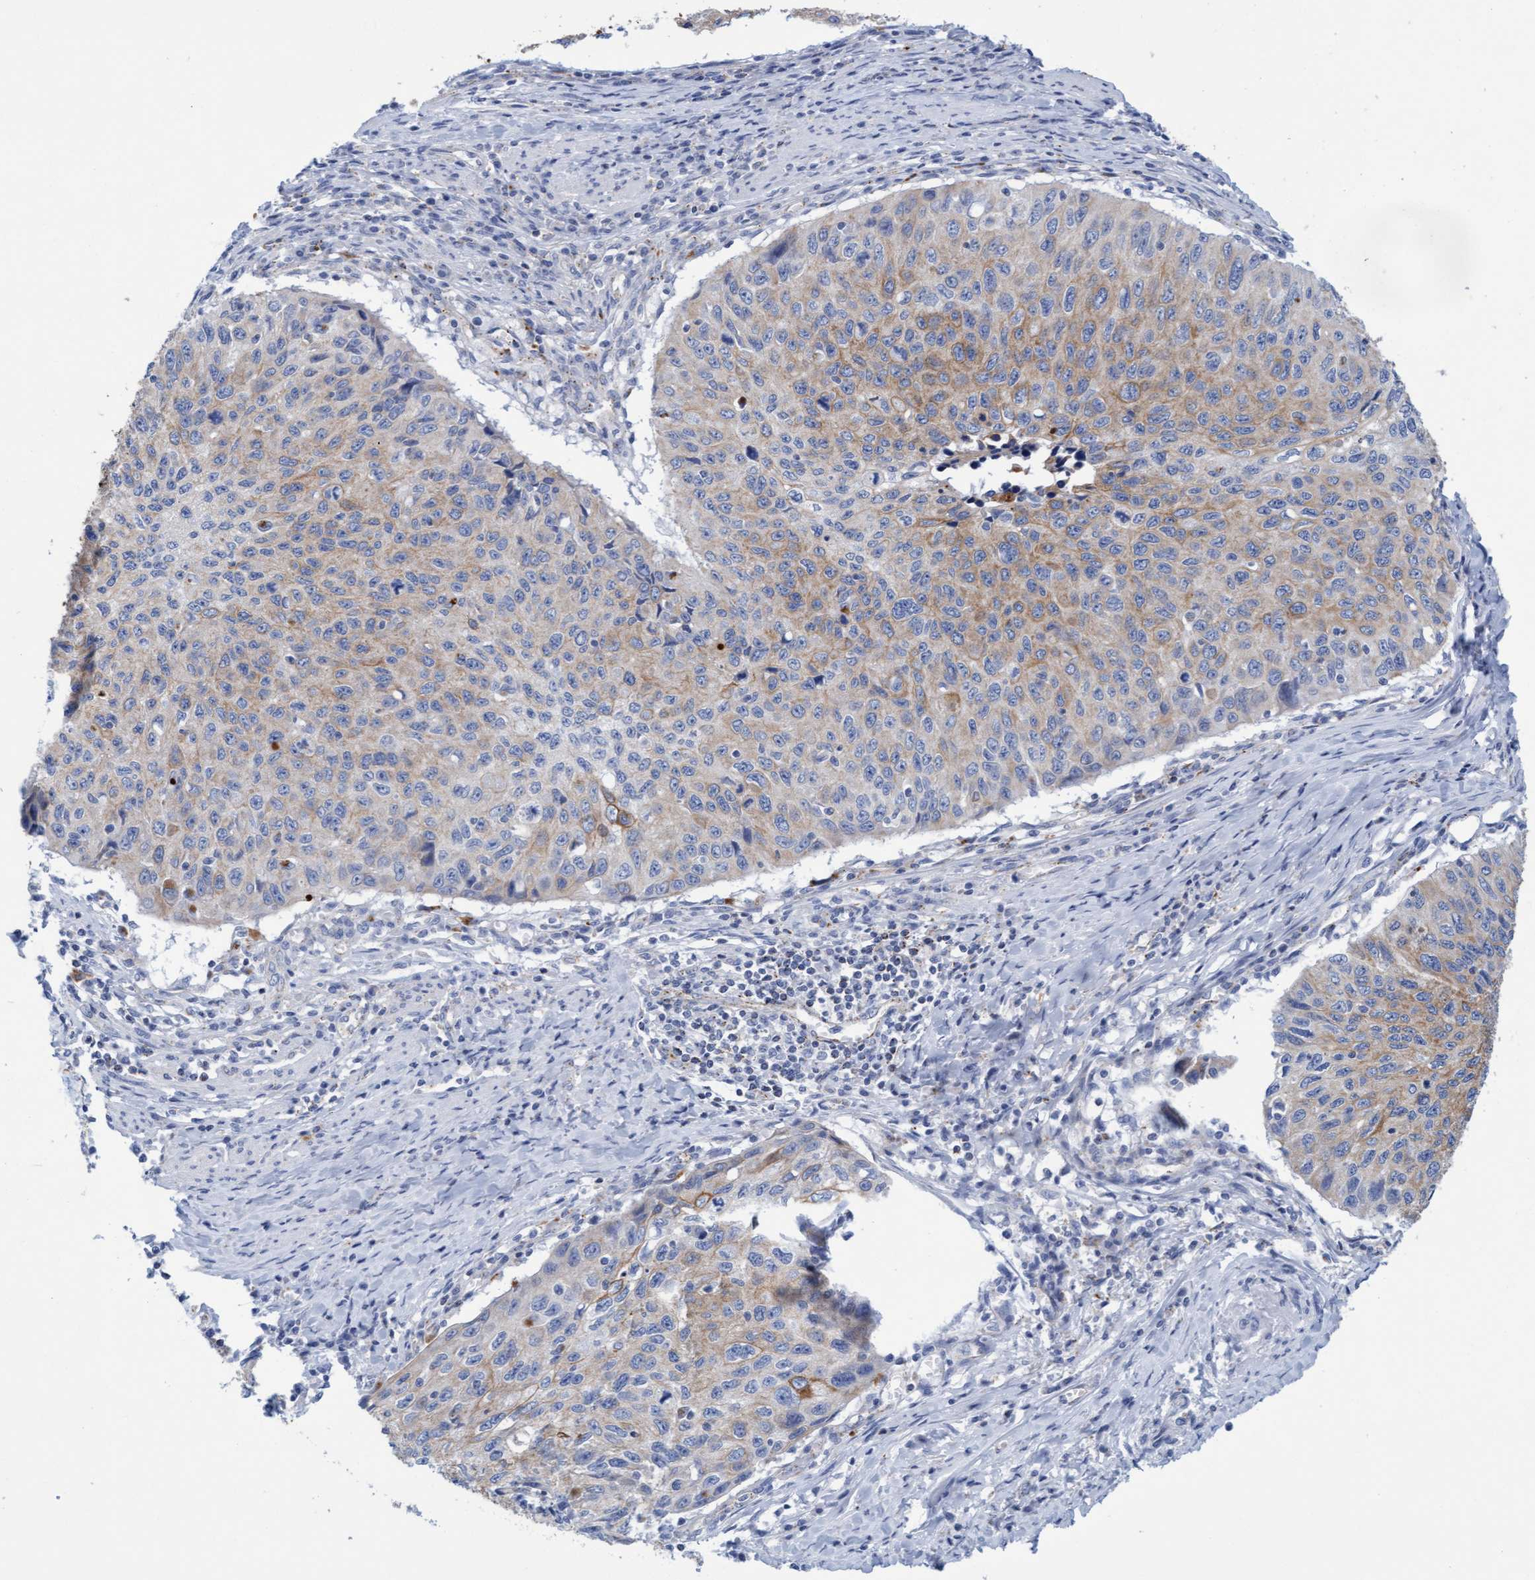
{"staining": {"intensity": "moderate", "quantity": ">75%", "location": "cytoplasmic/membranous"}, "tissue": "cervical cancer", "cell_type": "Tumor cells", "image_type": "cancer", "snomed": [{"axis": "morphology", "description": "Squamous cell carcinoma, NOS"}, {"axis": "topography", "description": "Cervix"}], "caption": "Immunohistochemical staining of human cervical cancer (squamous cell carcinoma) demonstrates medium levels of moderate cytoplasmic/membranous staining in about >75% of tumor cells.", "gene": "SGSH", "patient": {"sex": "female", "age": 53}}